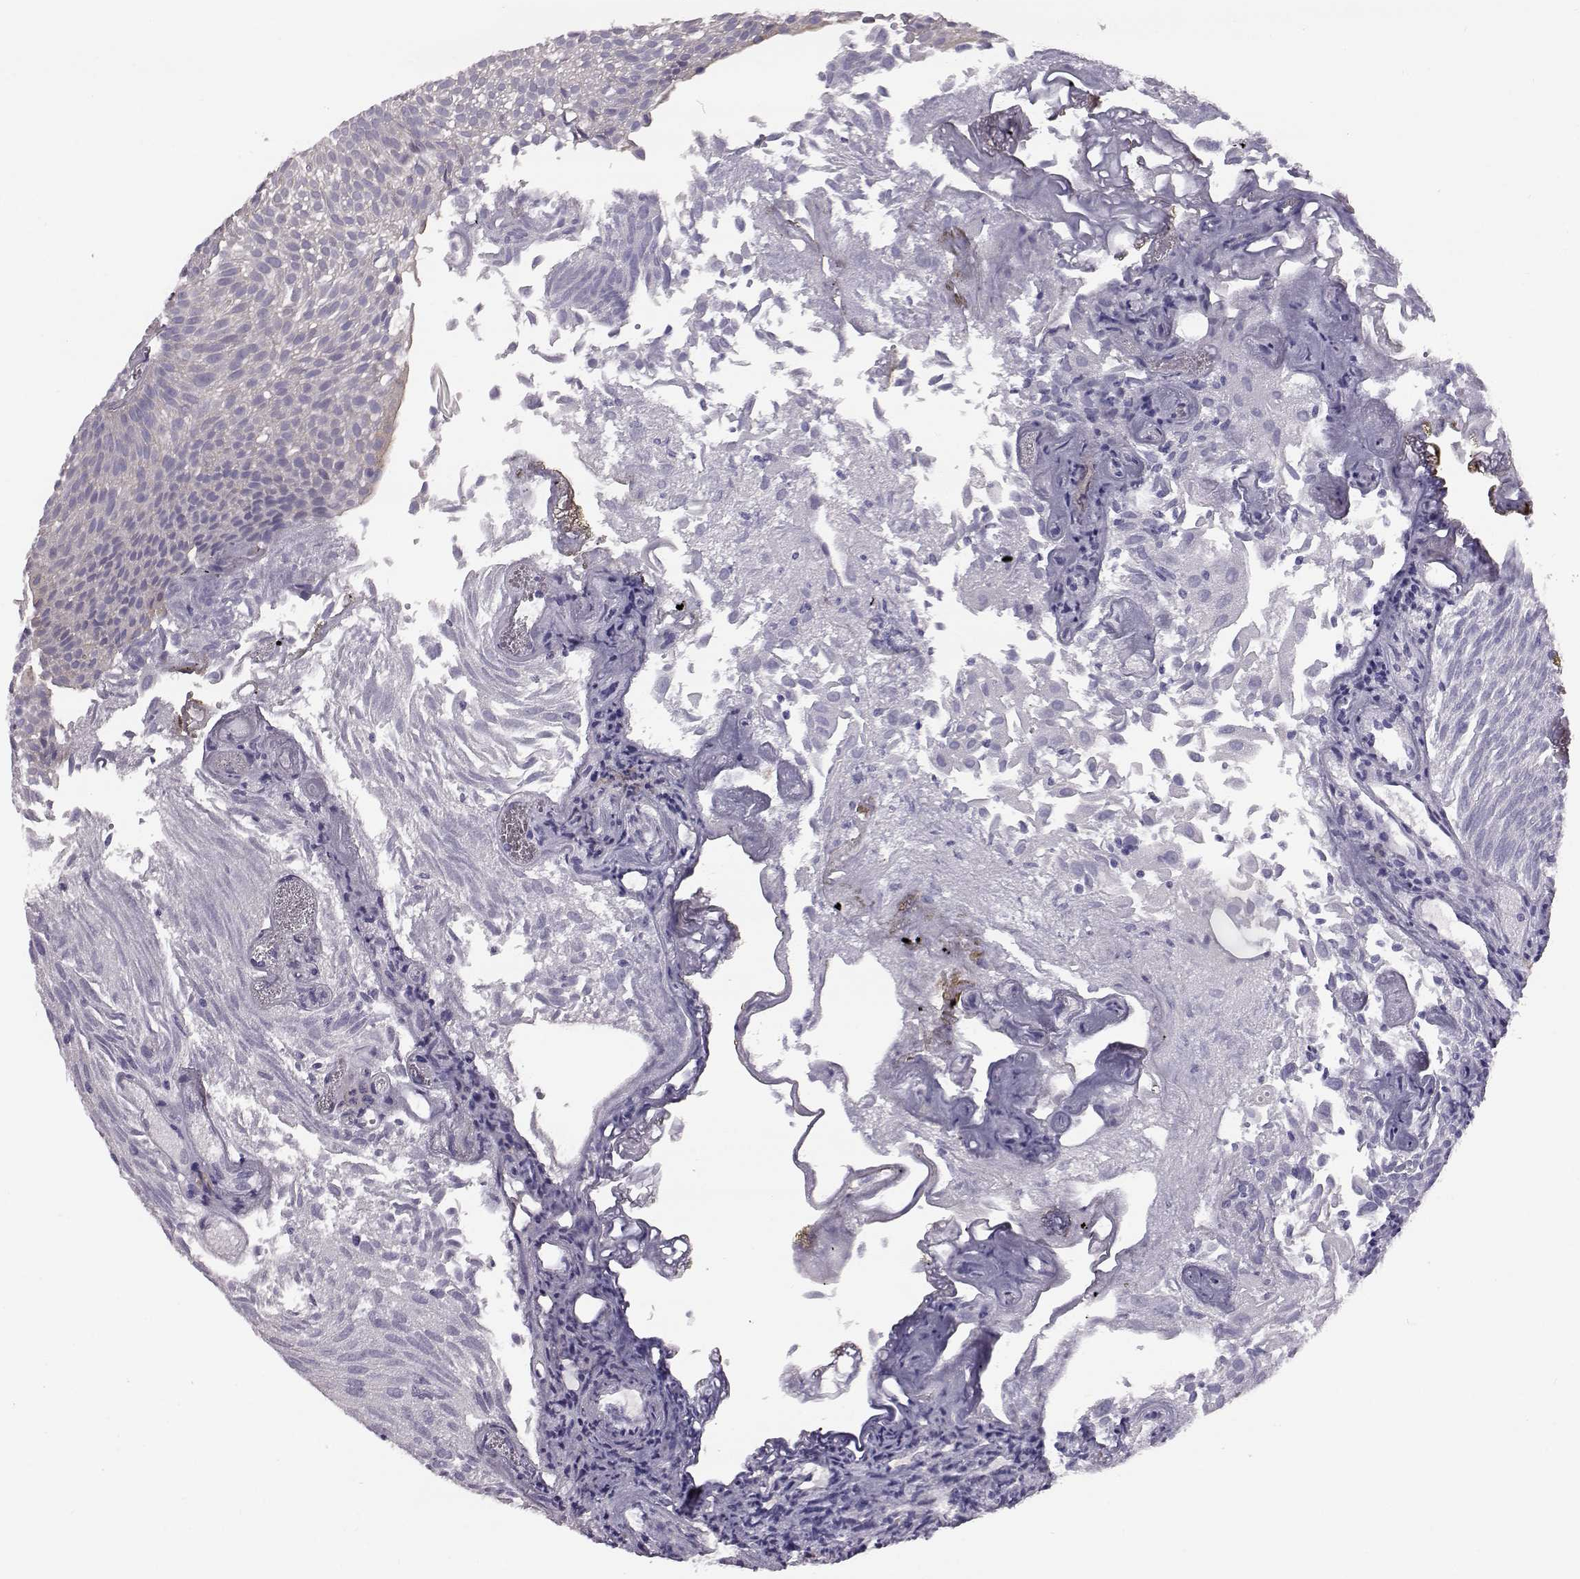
{"staining": {"intensity": "negative", "quantity": "none", "location": "none"}, "tissue": "urothelial cancer", "cell_type": "Tumor cells", "image_type": "cancer", "snomed": [{"axis": "morphology", "description": "Urothelial carcinoma, Low grade"}, {"axis": "topography", "description": "Urinary bladder"}], "caption": "Tumor cells show no significant expression in low-grade urothelial carcinoma.", "gene": "ADGRG5", "patient": {"sex": "male", "age": 52}}